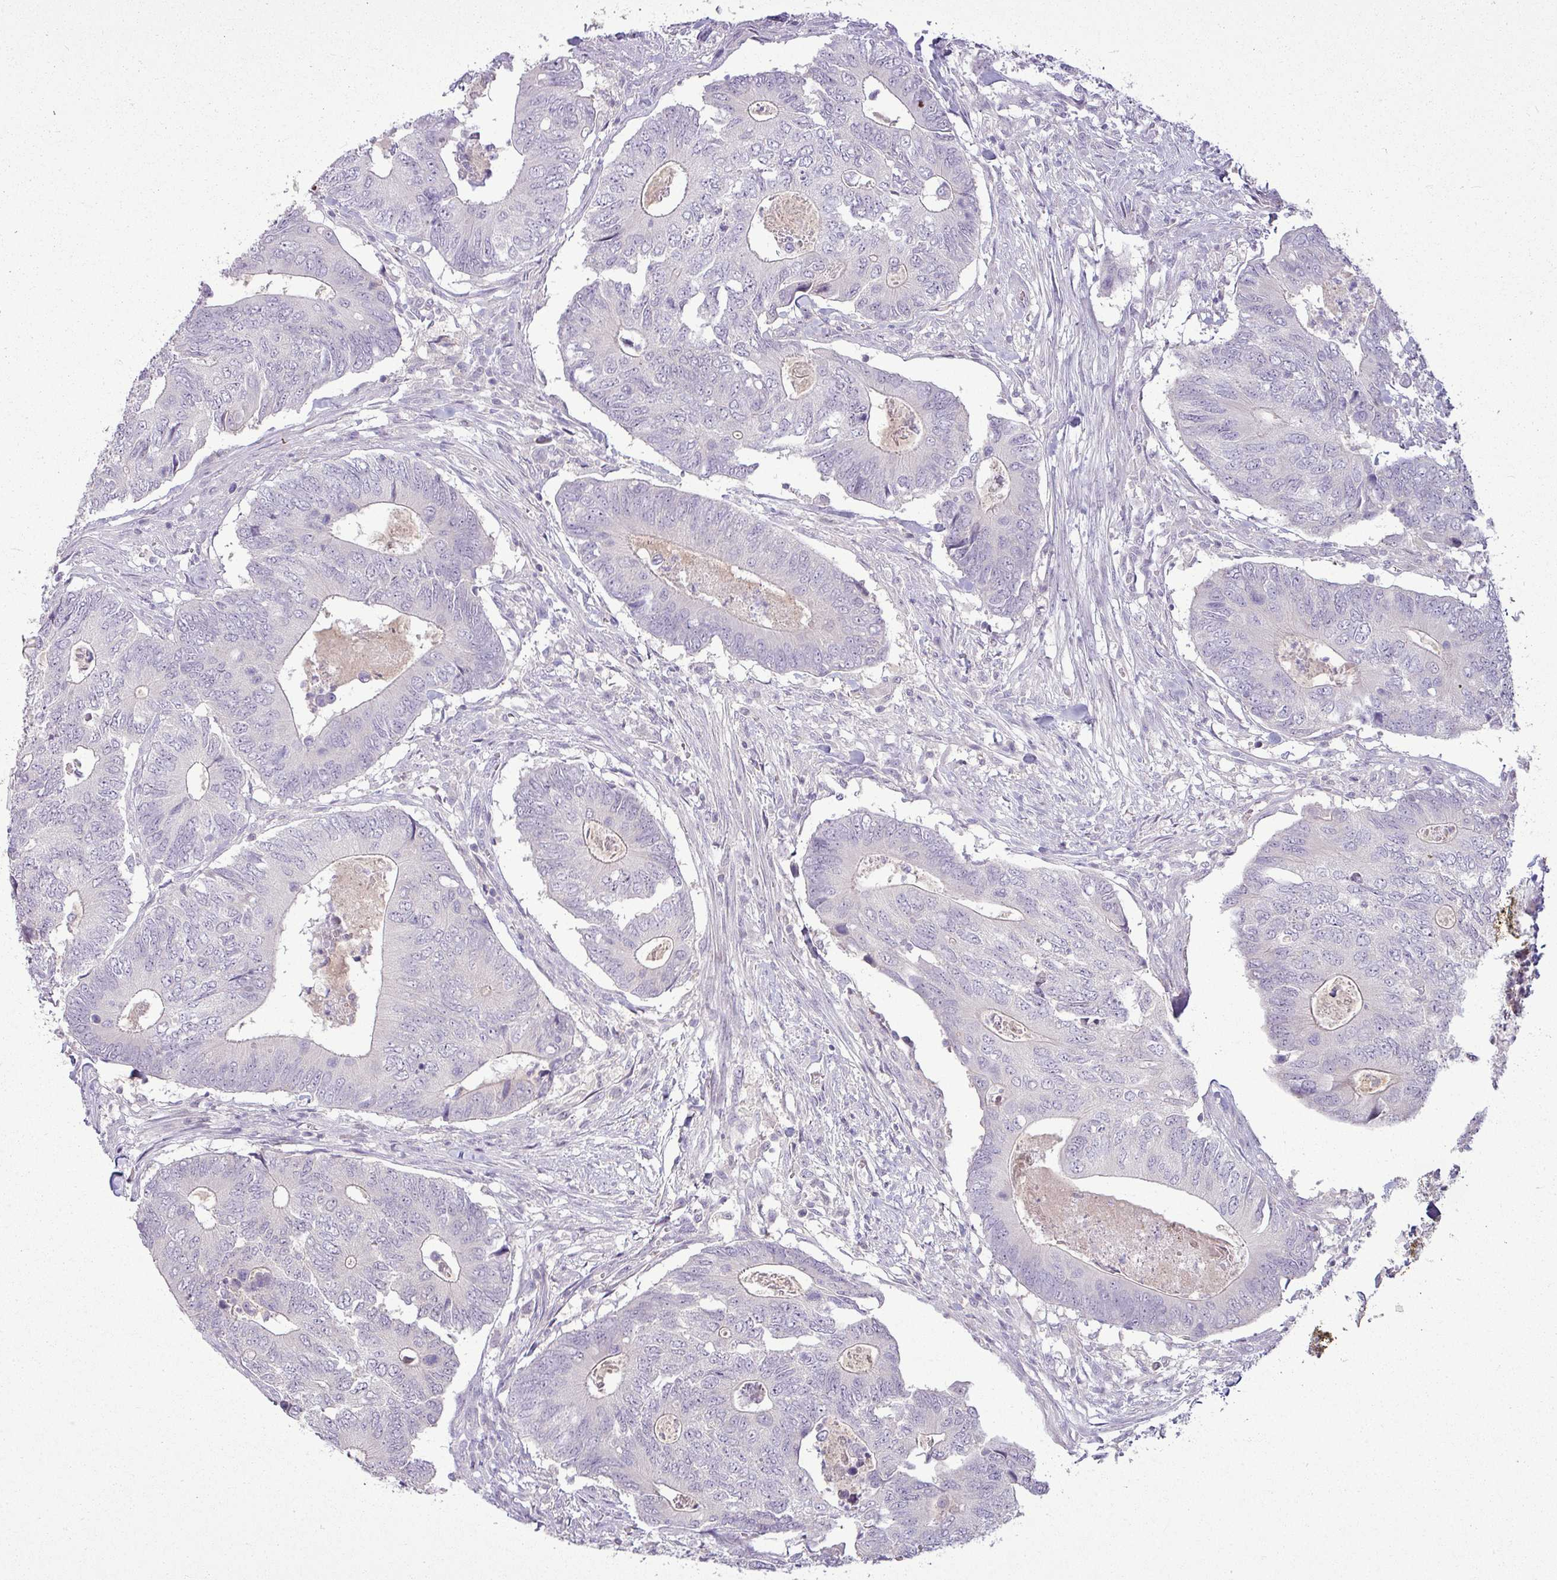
{"staining": {"intensity": "negative", "quantity": "none", "location": "none"}, "tissue": "colorectal cancer", "cell_type": "Tumor cells", "image_type": "cancer", "snomed": [{"axis": "morphology", "description": "Adenocarcinoma, NOS"}, {"axis": "topography", "description": "Colon"}], "caption": "IHC of human colorectal cancer (adenocarcinoma) shows no staining in tumor cells.", "gene": "APOM", "patient": {"sex": "male", "age": 87}}